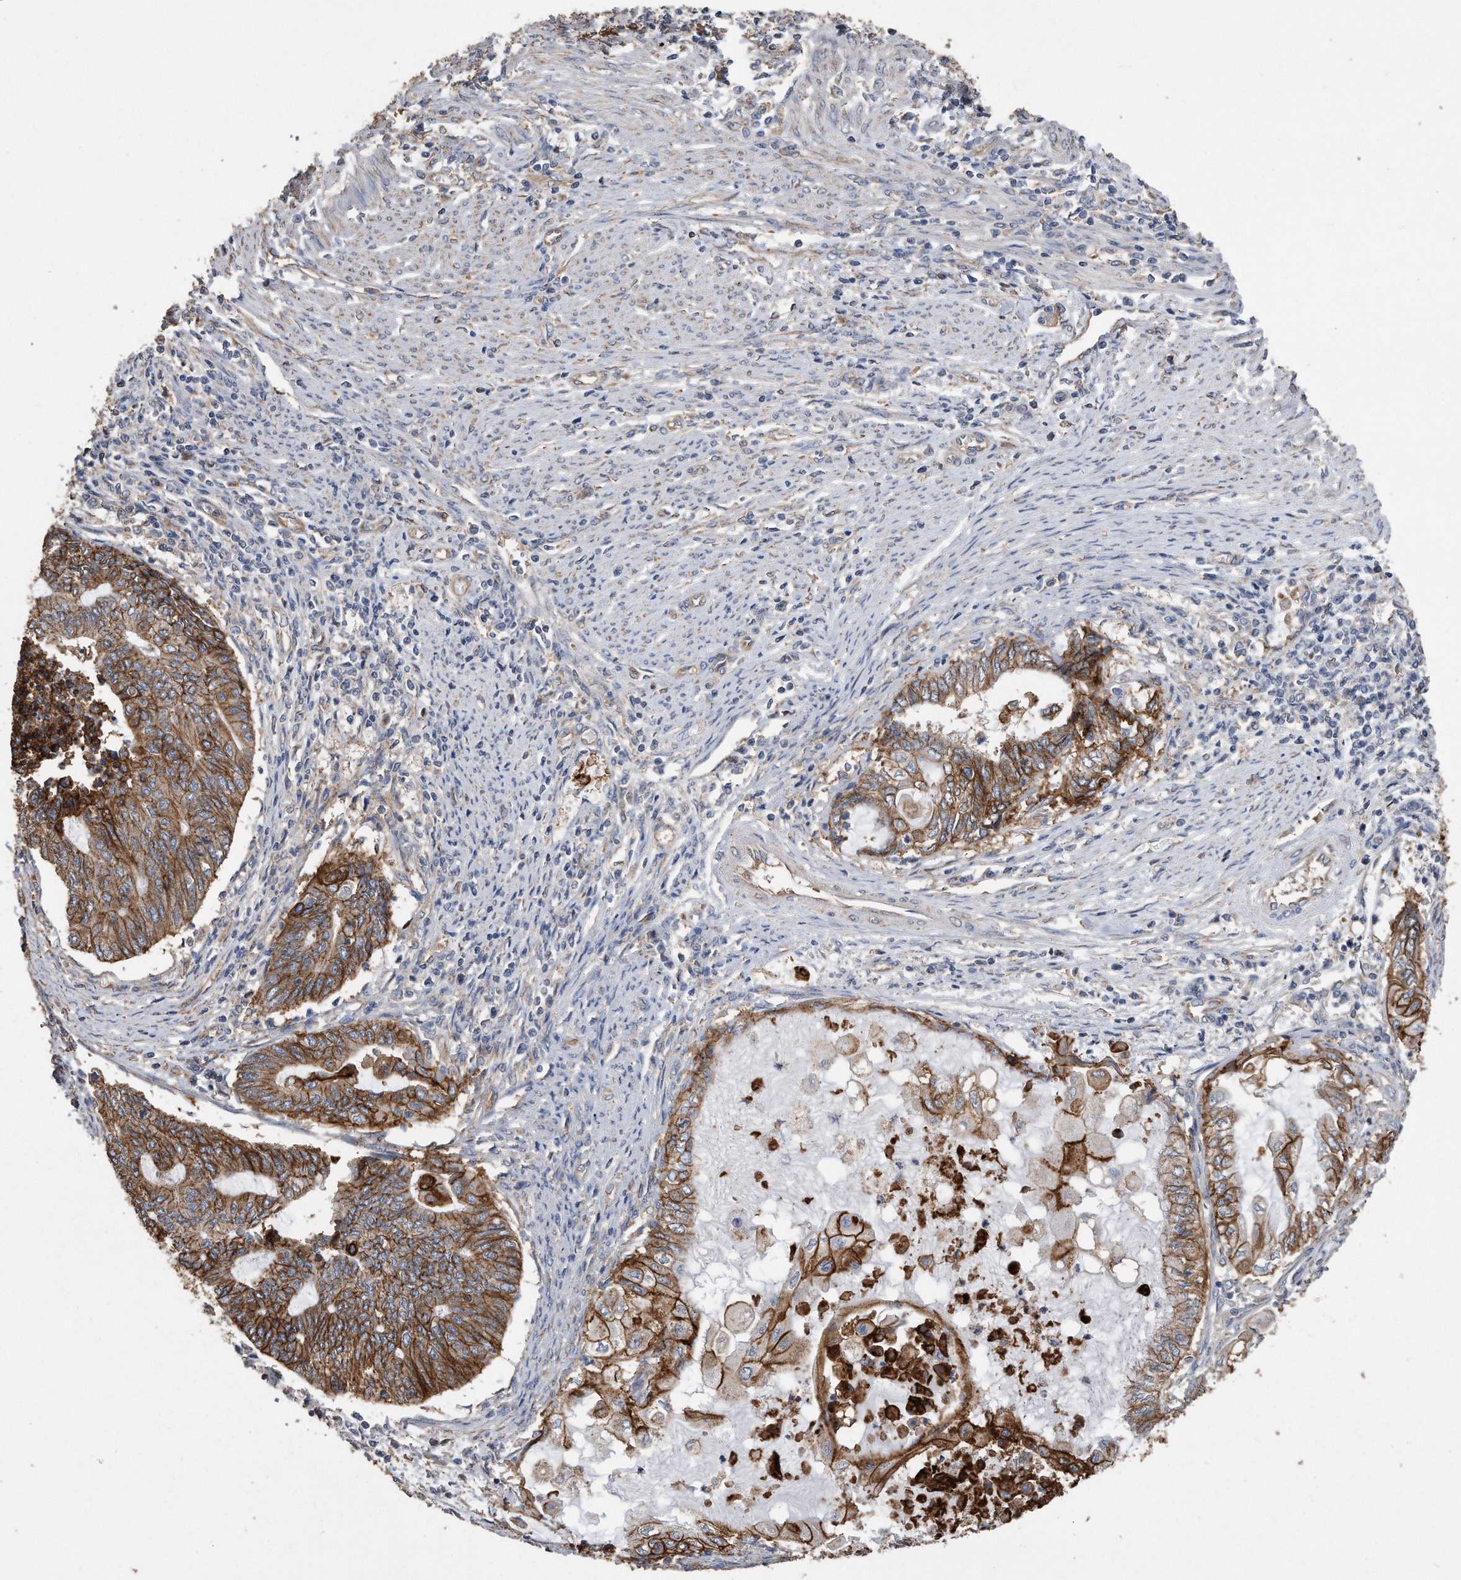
{"staining": {"intensity": "strong", "quantity": ">75%", "location": "cytoplasmic/membranous"}, "tissue": "endometrial cancer", "cell_type": "Tumor cells", "image_type": "cancer", "snomed": [{"axis": "morphology", "description": "Adenocarcinoma, NOS"}, {"axis": "topography", "description": "Uterus"}, {"axis": "topography", "description": "Endometrium"}], "caption": "Immunohistochemistry (IHC) of adenocarcinoma (endometrial) exhibits high levels of strong cytoplasmic/membranous expression in about >75% of tumor cells.", "gene": "CDCP1", "patient": {"sex": "female", "age": 70}}